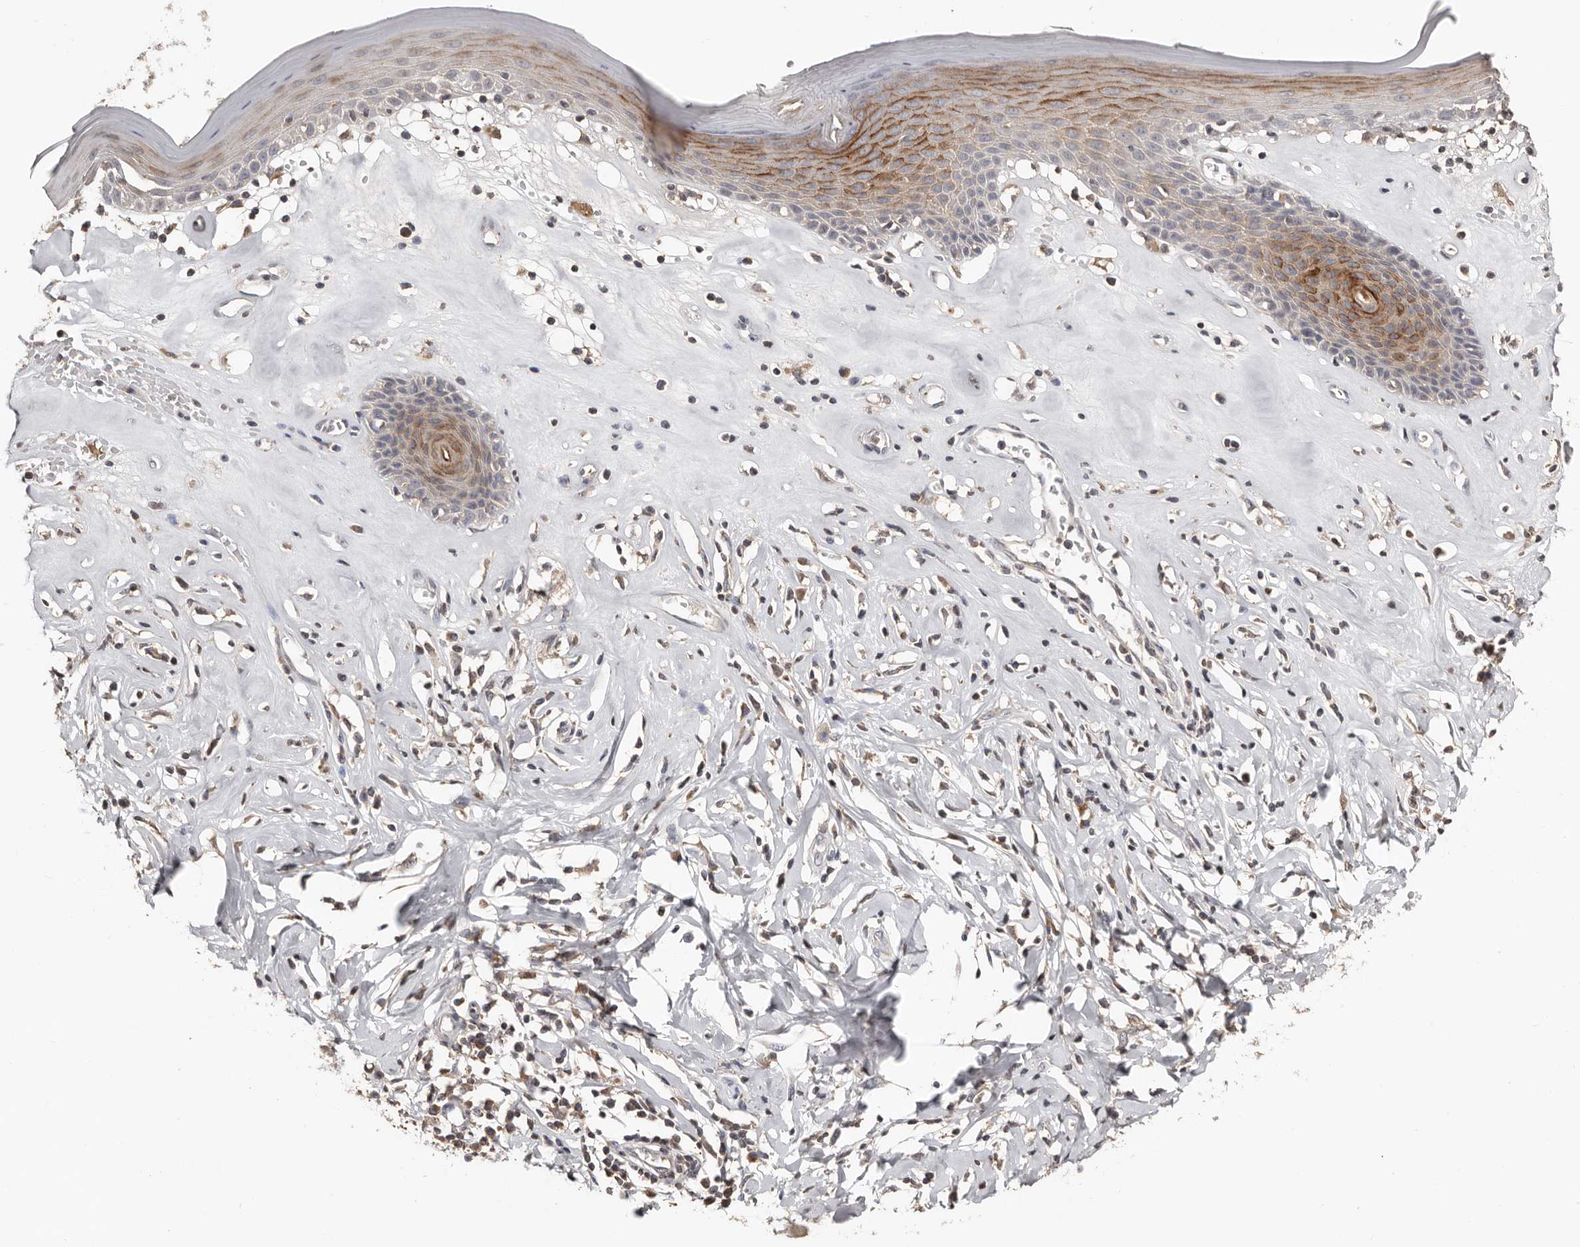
{"staining": {"intensity": "moderate", "quantity": "<25%", "location": "cytoplasmic/membranous"}, "tissue": "skin", "cell_type": "Epidermal cells", "image_type": "normal", "snomed": [{"axis": "morphology", "description": "Normal tissue, NOS"}, {"axis": "morphology", "description": "Inflammation, NOS"}, {"axis": "topography", "description": "Vulva"}], "caption": "IHC photomicrograph of unremarkable skin stained for a protein (brown), which reveals low levels of moderate cytoplasmic/membranous expression in approximately <25% of epidermal cells.", "gene": "SLC39A2", "patient": {"sex": "female", "age": 84}}